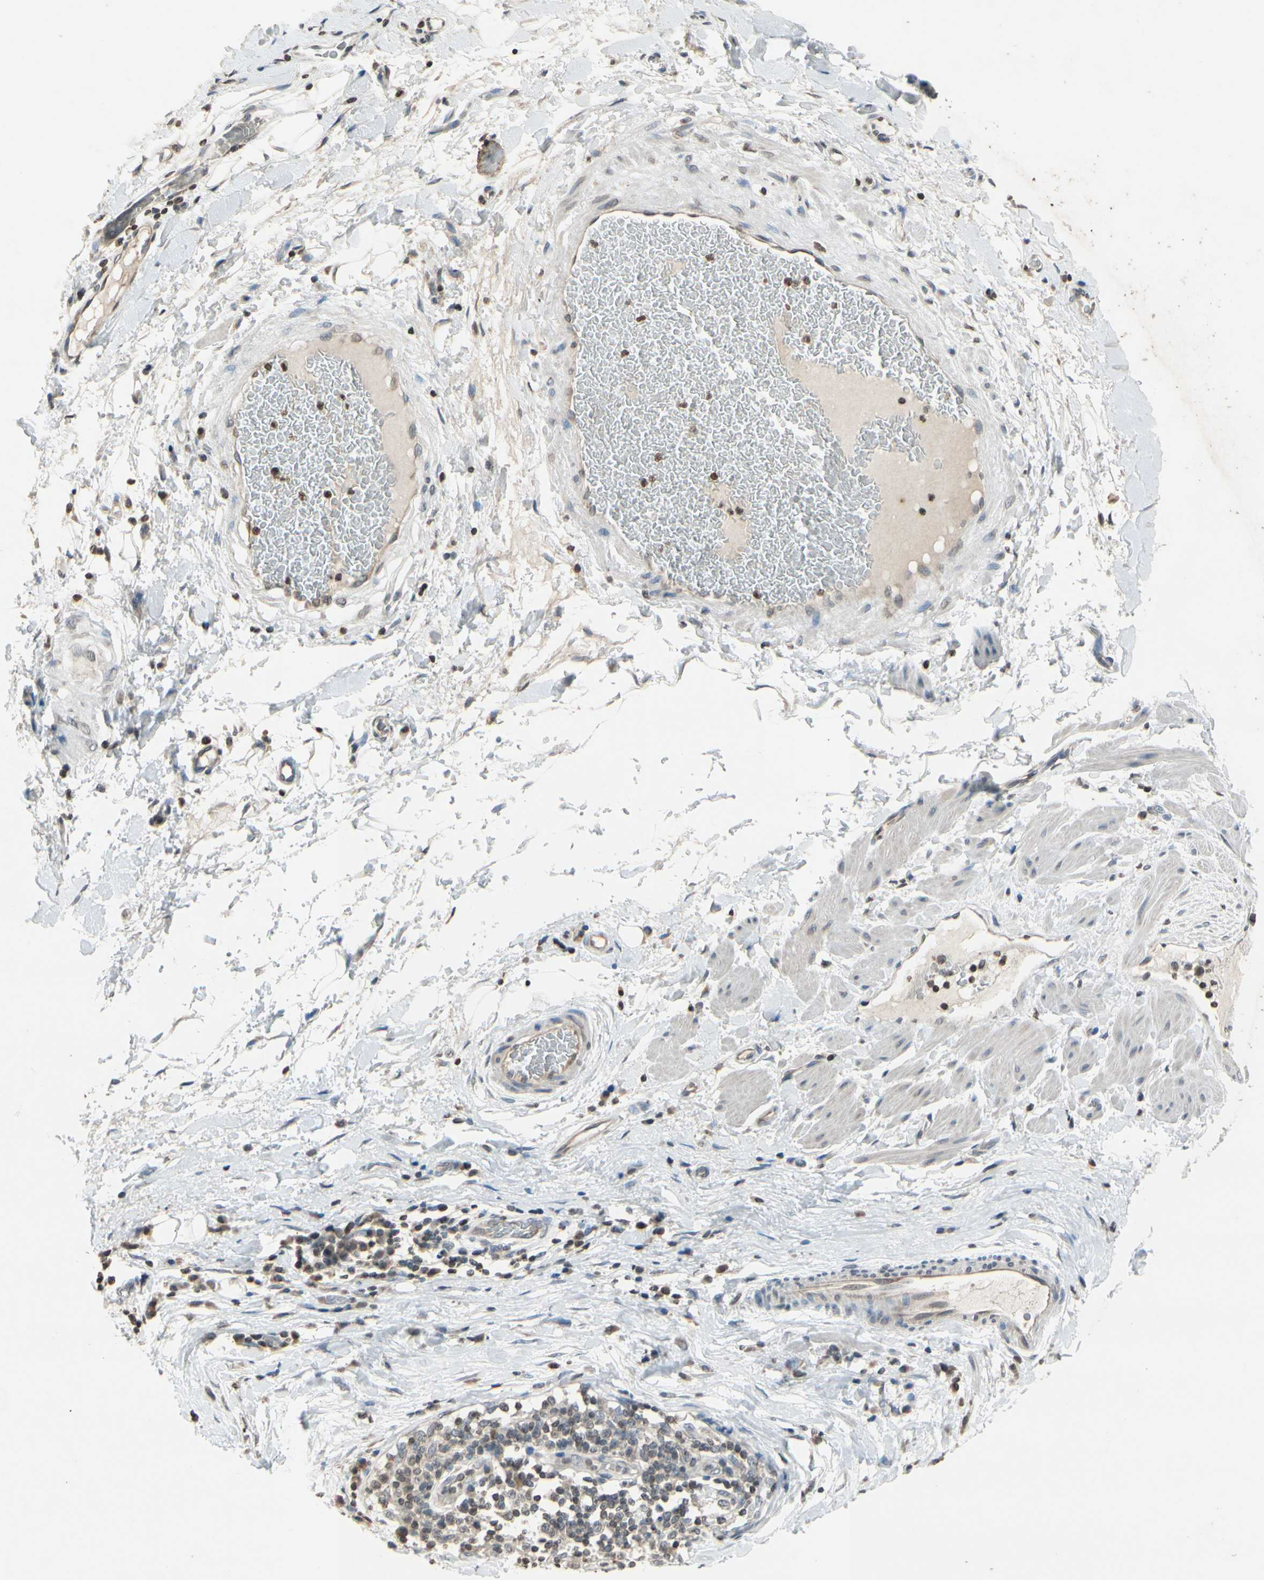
{"staining": {"intensity": "weak", "quantity": ">75%", "location": "cytoplasmic/membranous"}, "tissue": "soft tissue", "cell_type": "Fibroblasts", "image_type": "normal", "snomed": [{"axis": "morphology", "description": "Normal tissue, NOS"}, {"axis": "morphology", "description": "Adenocarcinoma, NOS"}, {"axis": "topography", "description": "Esophagus"}], "caption": "Immunohistochemical staining of normal human soft tissue displays >75% levels of weak cytoplasmic/membranous protein positivity in approximately >75% of fibroblasts.", "gene": "CLDN11", "patient": {"sex": "male", "age": 62}}